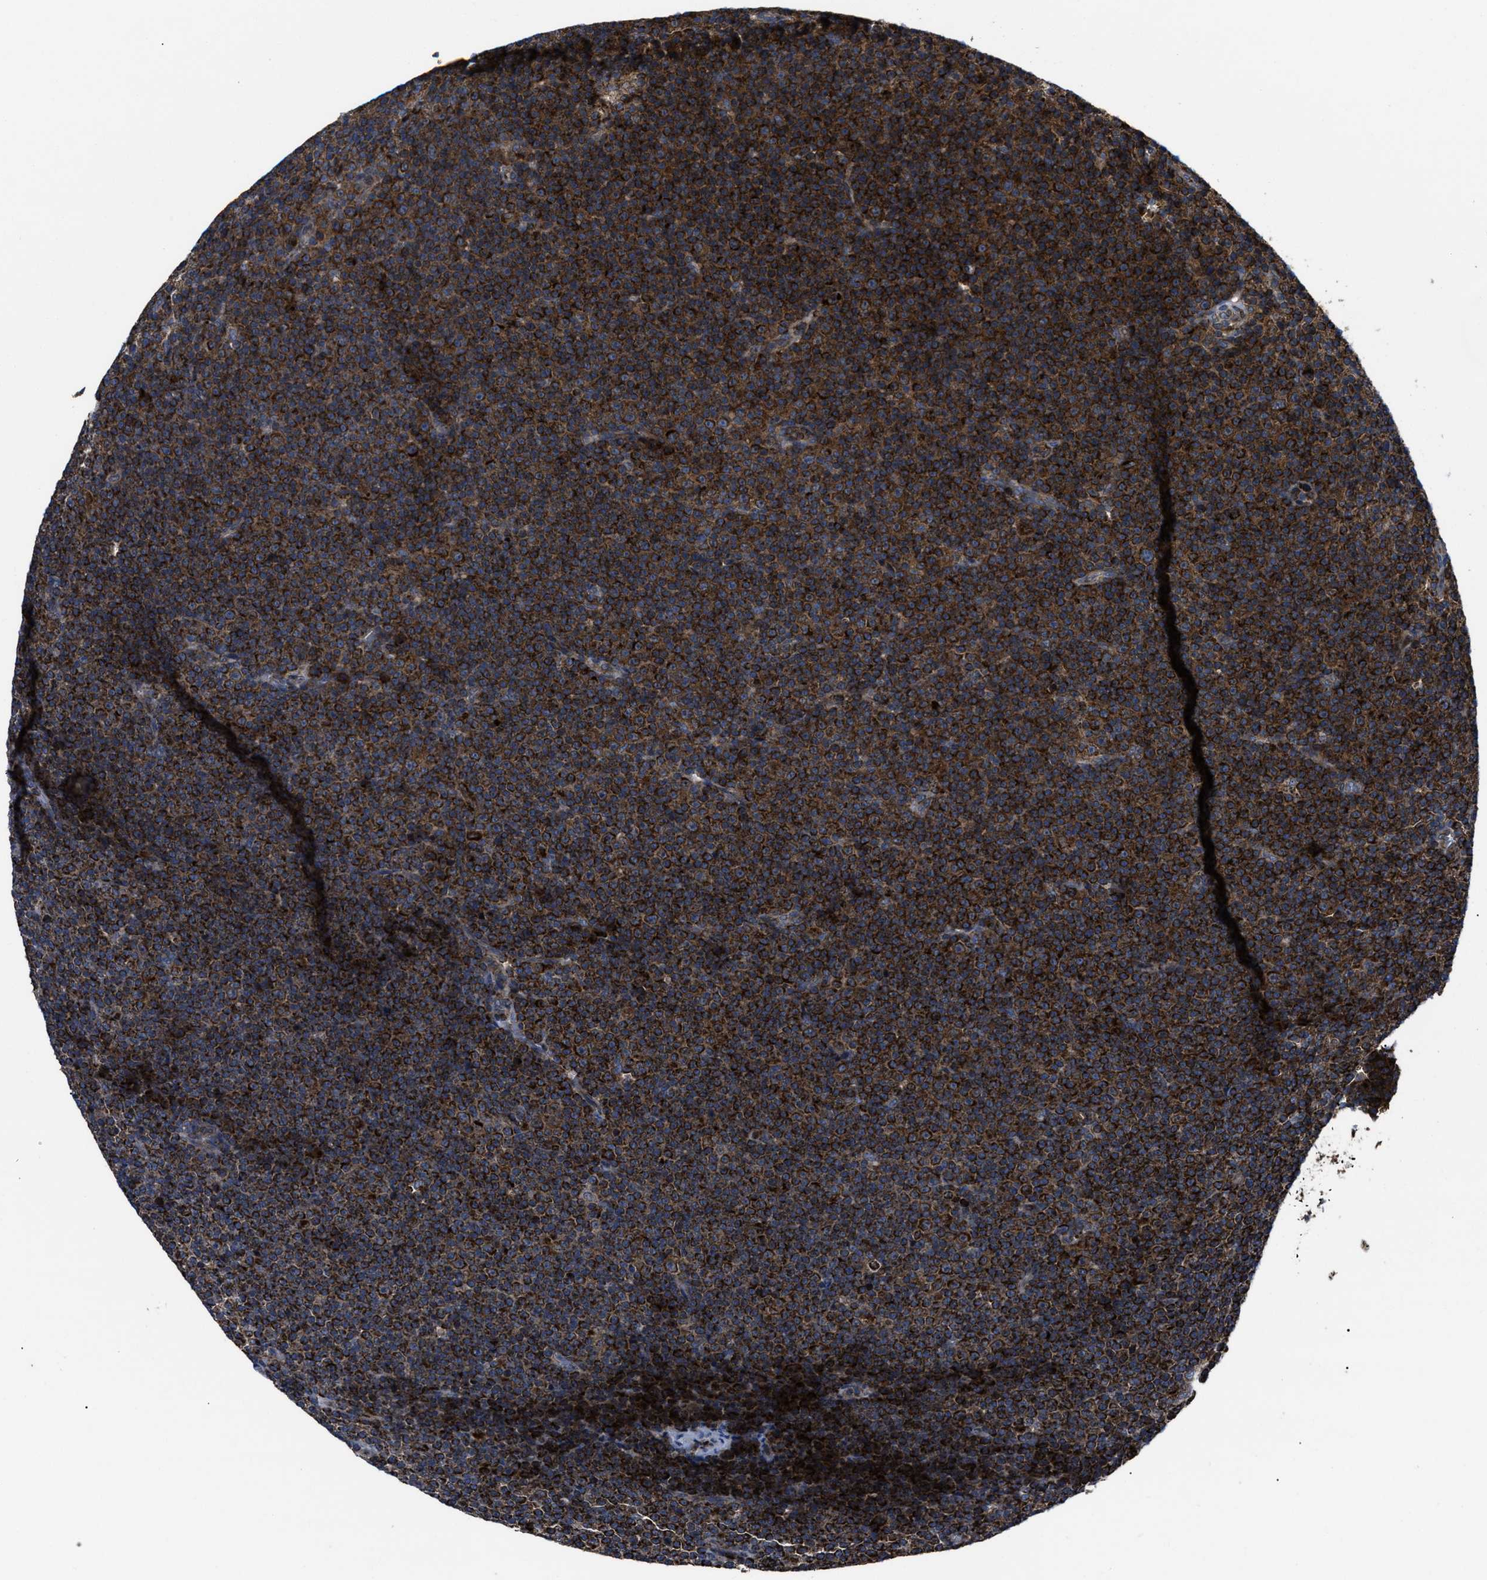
{"staining": {"intensity": "strong", "quantity": ">75%", "location": "cytoplasmic/membranous"}, "tissue": "lymphoma", "cell_type": "Tumor cells", "image_type": "cancer", "snomed": [{"axis": "morphology", "description": "Malignant lymphoma, non-Hodgkin's type, Low grade"}, {"axis": "topography", "description": "Lymph node"}], "caption": "Immunohistochemistry (IHC) photomicrograph of malignant lymphoma, non-Hodgkin's type (low-grade) stained for a protein (brown), which shows high levels of strong cytoplasmic/membranous expression in about >75% of tumor cells.", "gene": "PASK", "patient": {"sex": "female", "age": 67}}